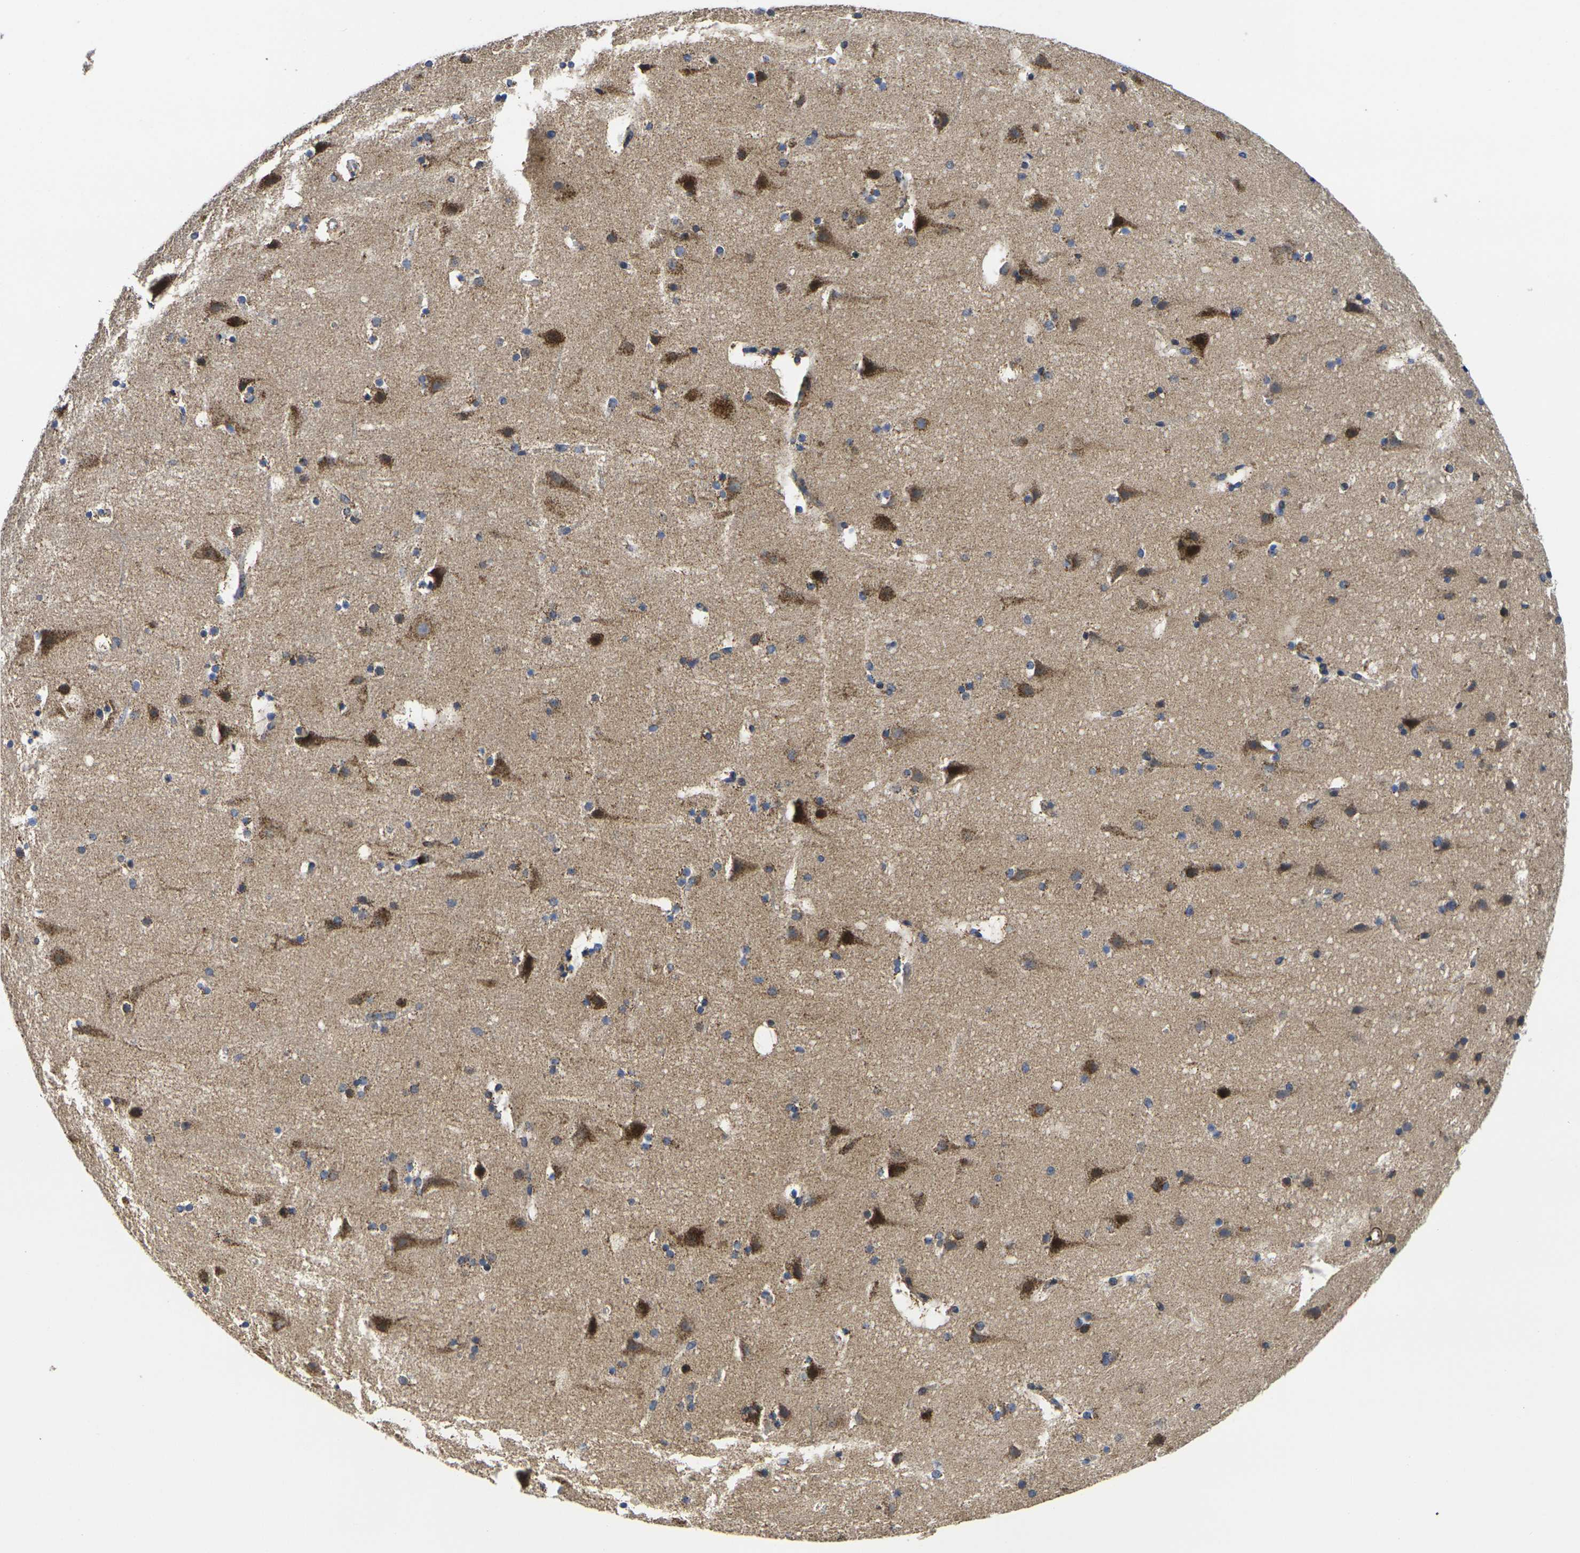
{"staining": {"intensity": "negative", "quantity": "none", "location": "none"}, "tissue": "cerebral cortex", "cell_type": "Endothelial cells", "image_type": "normal", "snomed": [{"axis": "morphology", "description": "Normal tissue, NOS"}, {"axis": "topography", "description": "Cerebral cortex"}], "caption": "Immunohistochemical staining of benign cerebral cortex displays no significant positivity in endothelial cells. (Brightfield microscopy of DAB IHC at high magnification).", "gene": "P2RY11", "patient": {"sex": "male", "age": 45}}